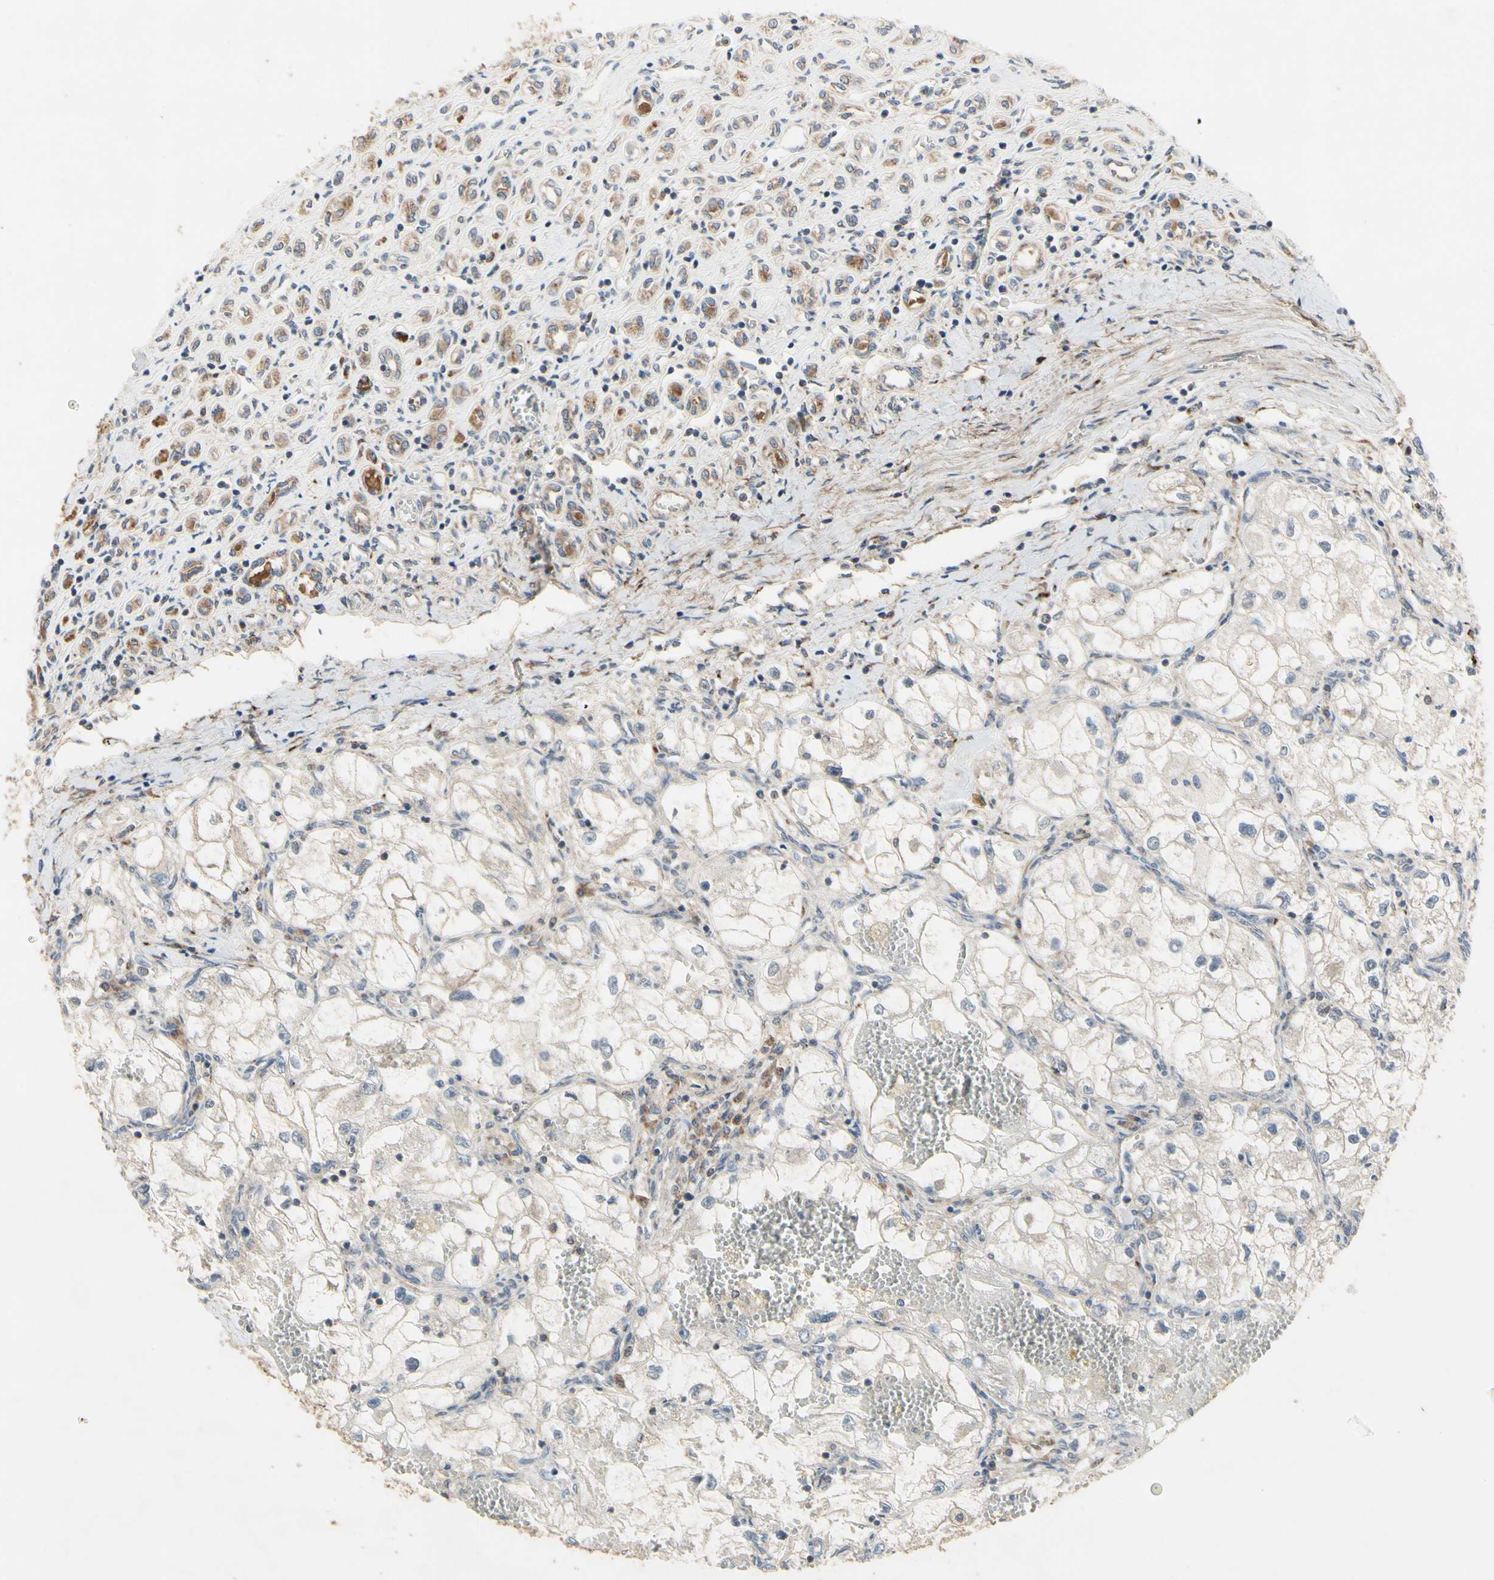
{"staining": {"intensity": "negative", "quantity": "none", "location": "none"}, "tissue": "renal cancer", "cell_type": "Tumor cells", "image_type": "cancer", "snomed": [{"axis": "morphology", "description": "Adenocarcinoma, NOS"}, {"axis": "topography", "description": "Kidney"}], "caption": "This histopathology image is of renal adenocarcinoma stained with immunohistochemistry (IHC) to label a protein in brown with the nuclei are counter-stained blue. There is no positivity in tumor cells. (DAB immunohistochemistry visualized using brightfield microscopy, high magnification).", "gene": "CGREF1", "patient": {"sex": "female", "age": 70}}